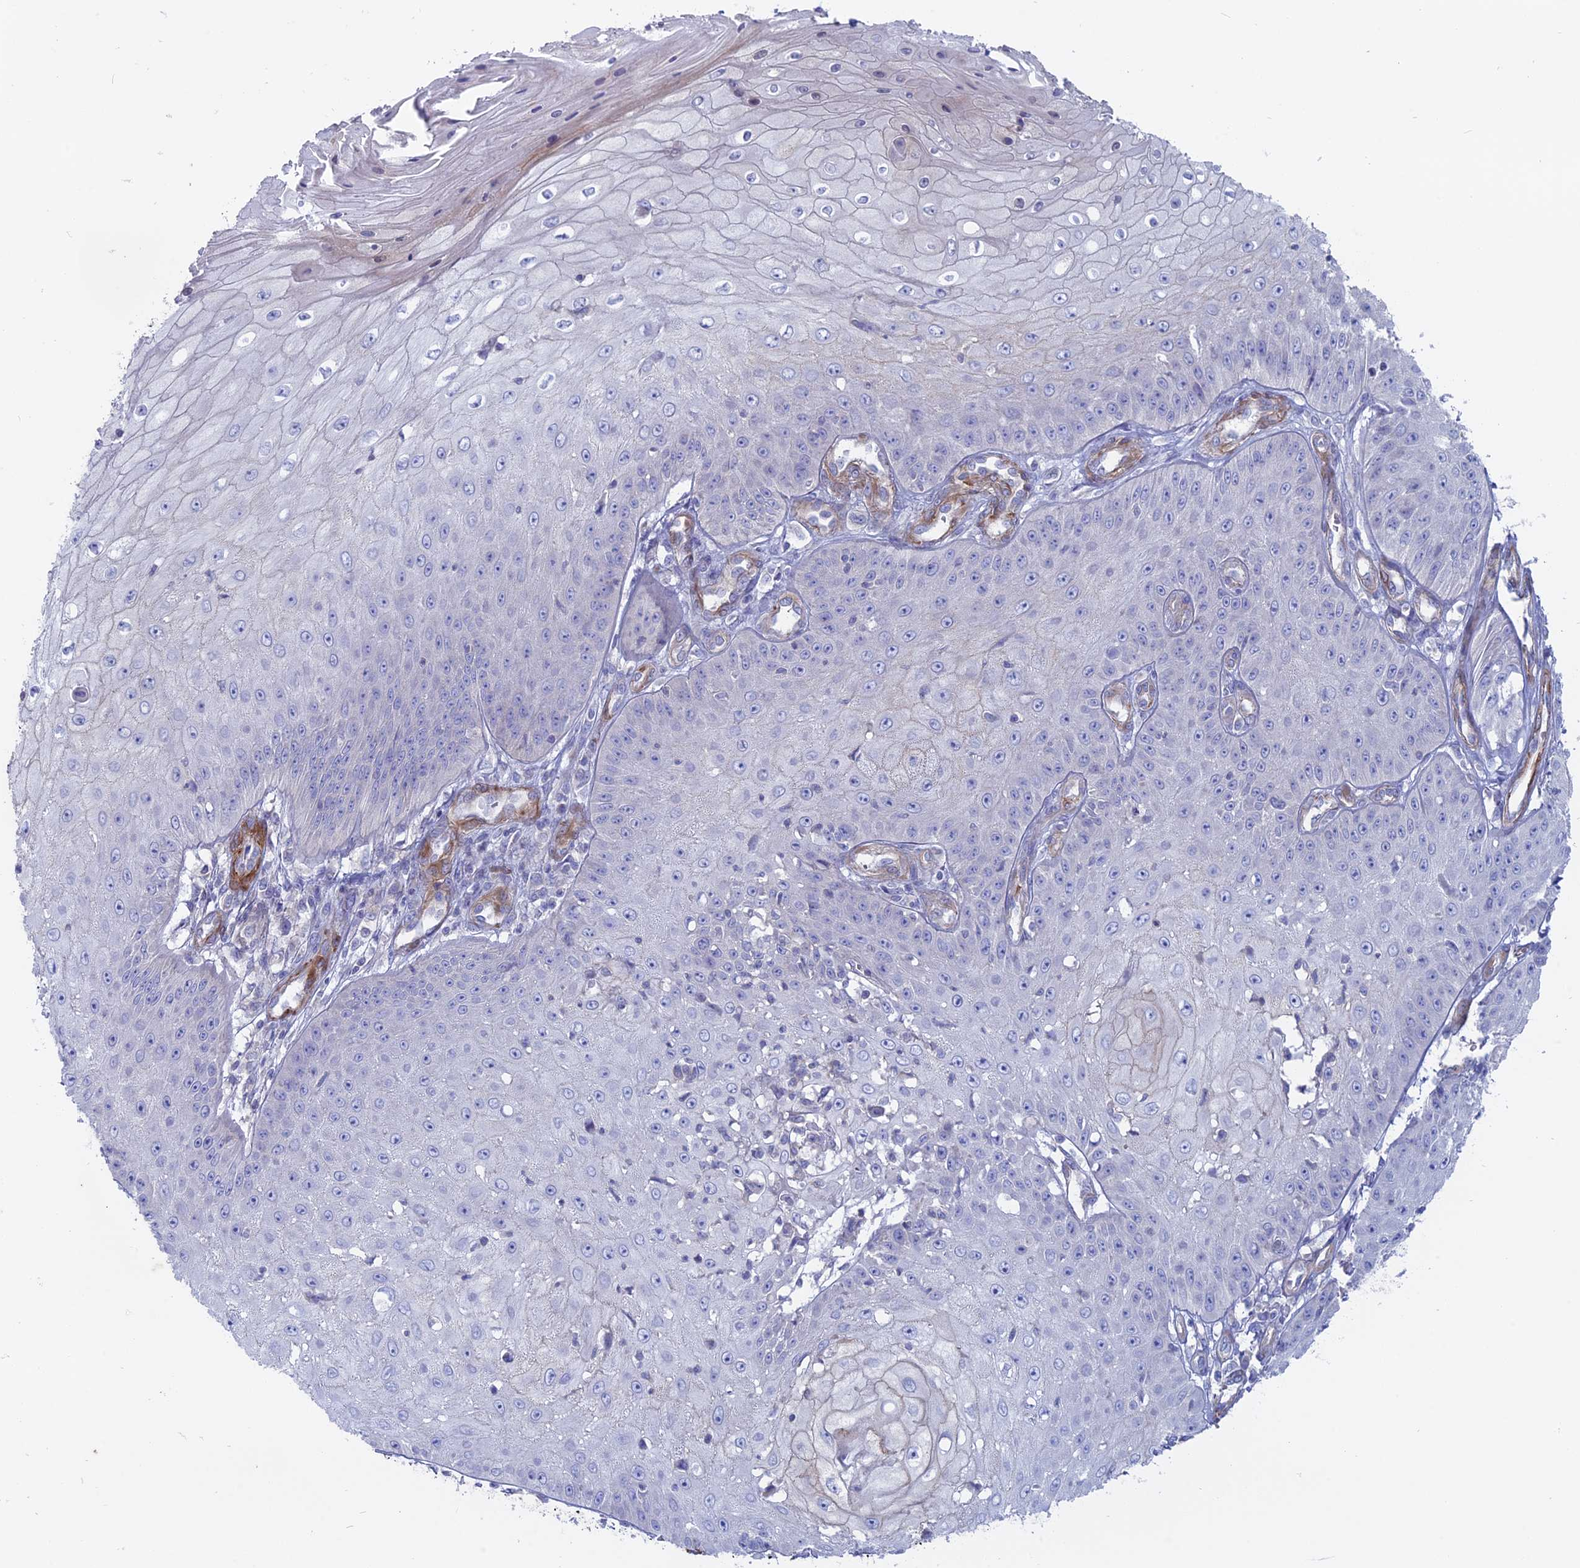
{"staining": {"intensity": "negative", "quantity": "none", "location": "none"}, "tissue": "skin cancer", "cell_type": "Tumor cells", "image_type": "cancer", "snomed": [{"axis": "morphology", "description": "Squamous cell carcinoma, NOS"}, {"axis": "topography", "description": "Skin"}], "caption": "High magnification brightfield microscopy of skin cancer stained with DAB (brown) and counterstained with hematoxylin (blue): tumor cells show no significant staining.", "gene": "MYO5B", "patient": {"sex": "male", "age": 70}}